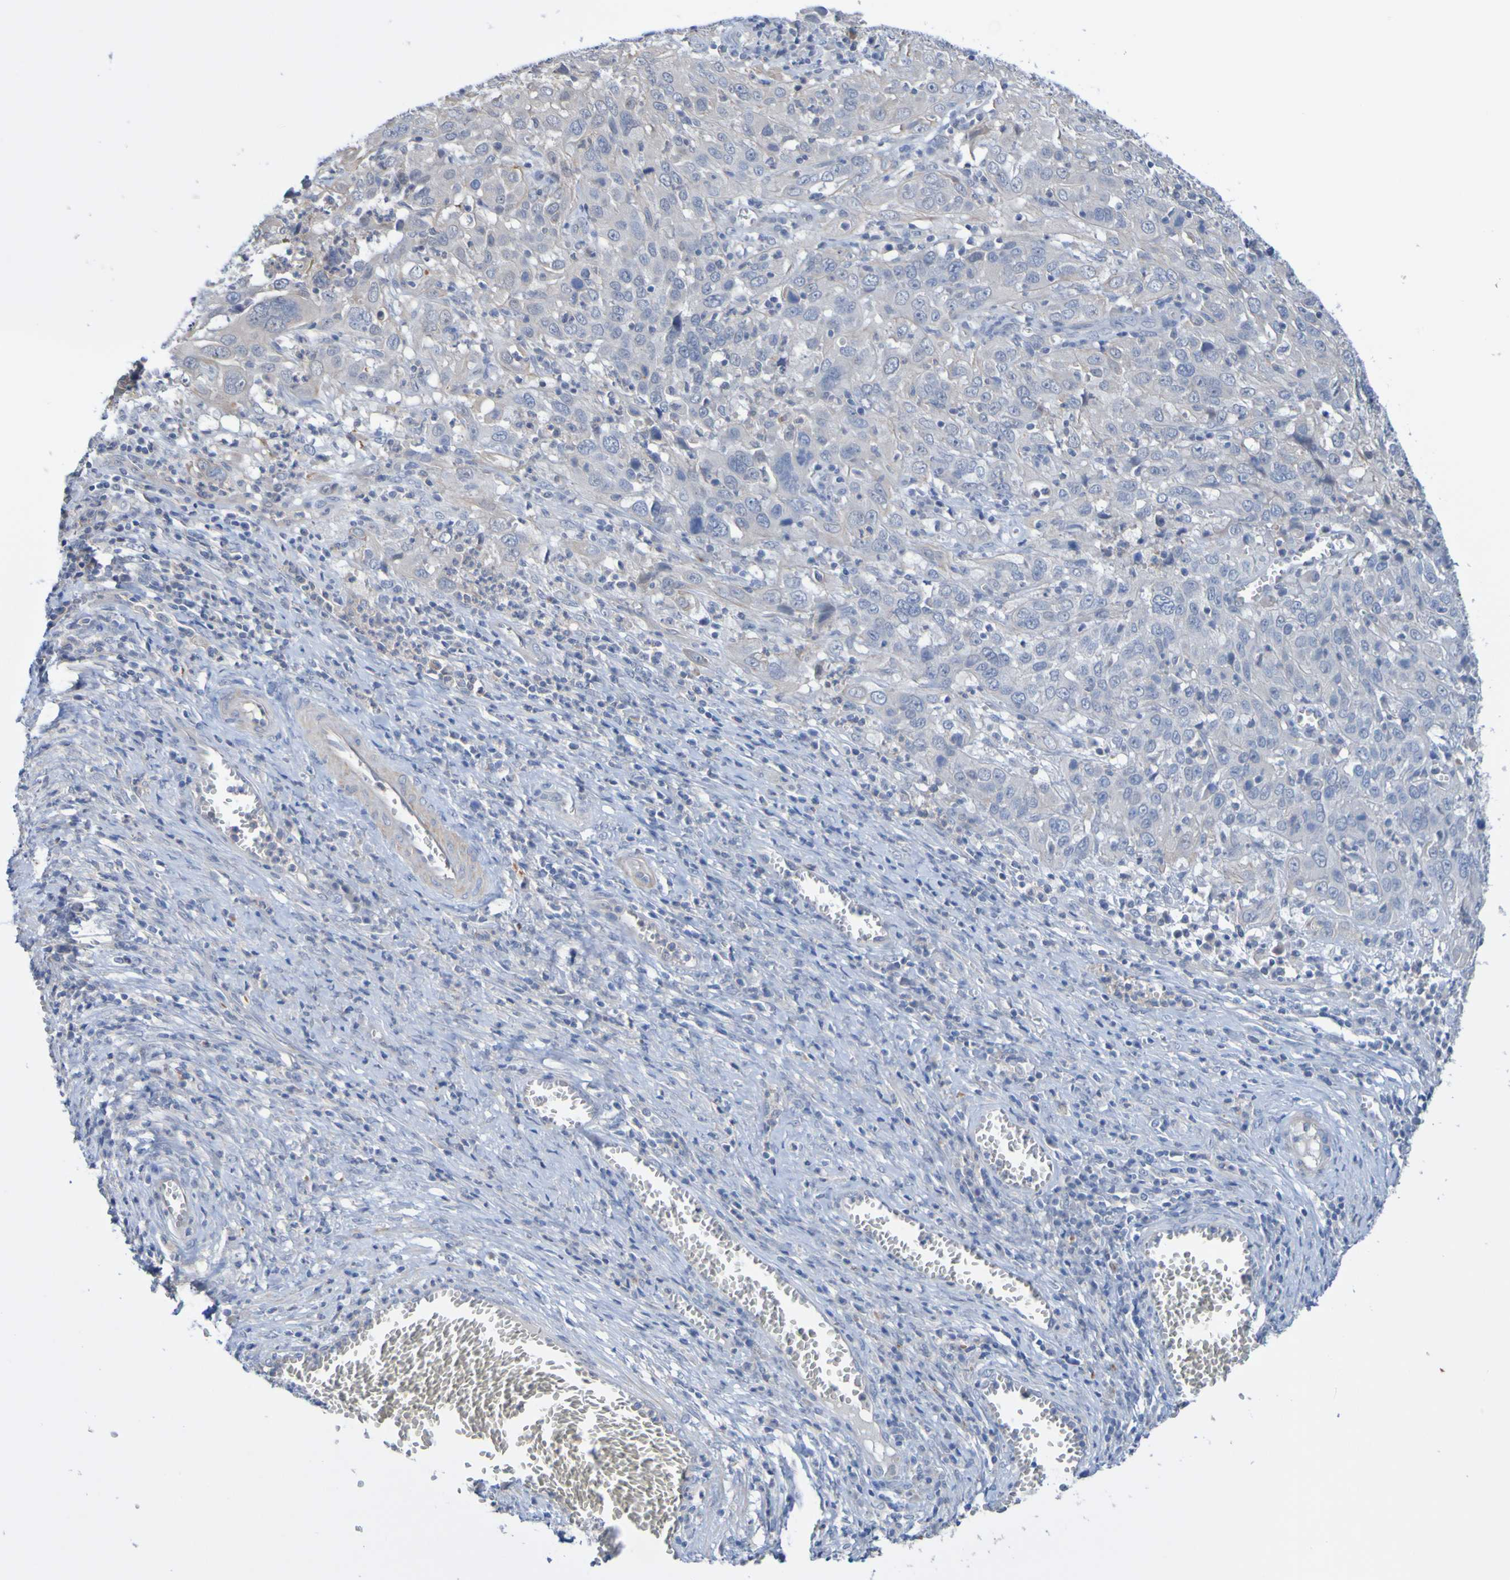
{"staining": {"intensity": "negative", "quantity": "none", "location": "none"}, "tissue": "cervical cancer", "cell_type": "Tumor cells", "image_type": "cancer", "snomed": [{"axis": "morphology", "description": "Squamous cell carcinoma, NOS"}, {"axis": "topography", "description": "Cervix"}], "caption": "High power microscopy histopathology image of an immunohistochemistry (IHC) image of cervical cancer, revealing no significant staining in tumor cells.", "gene": "ACMSD", "patient": {"sex": "female", "age": 32}}